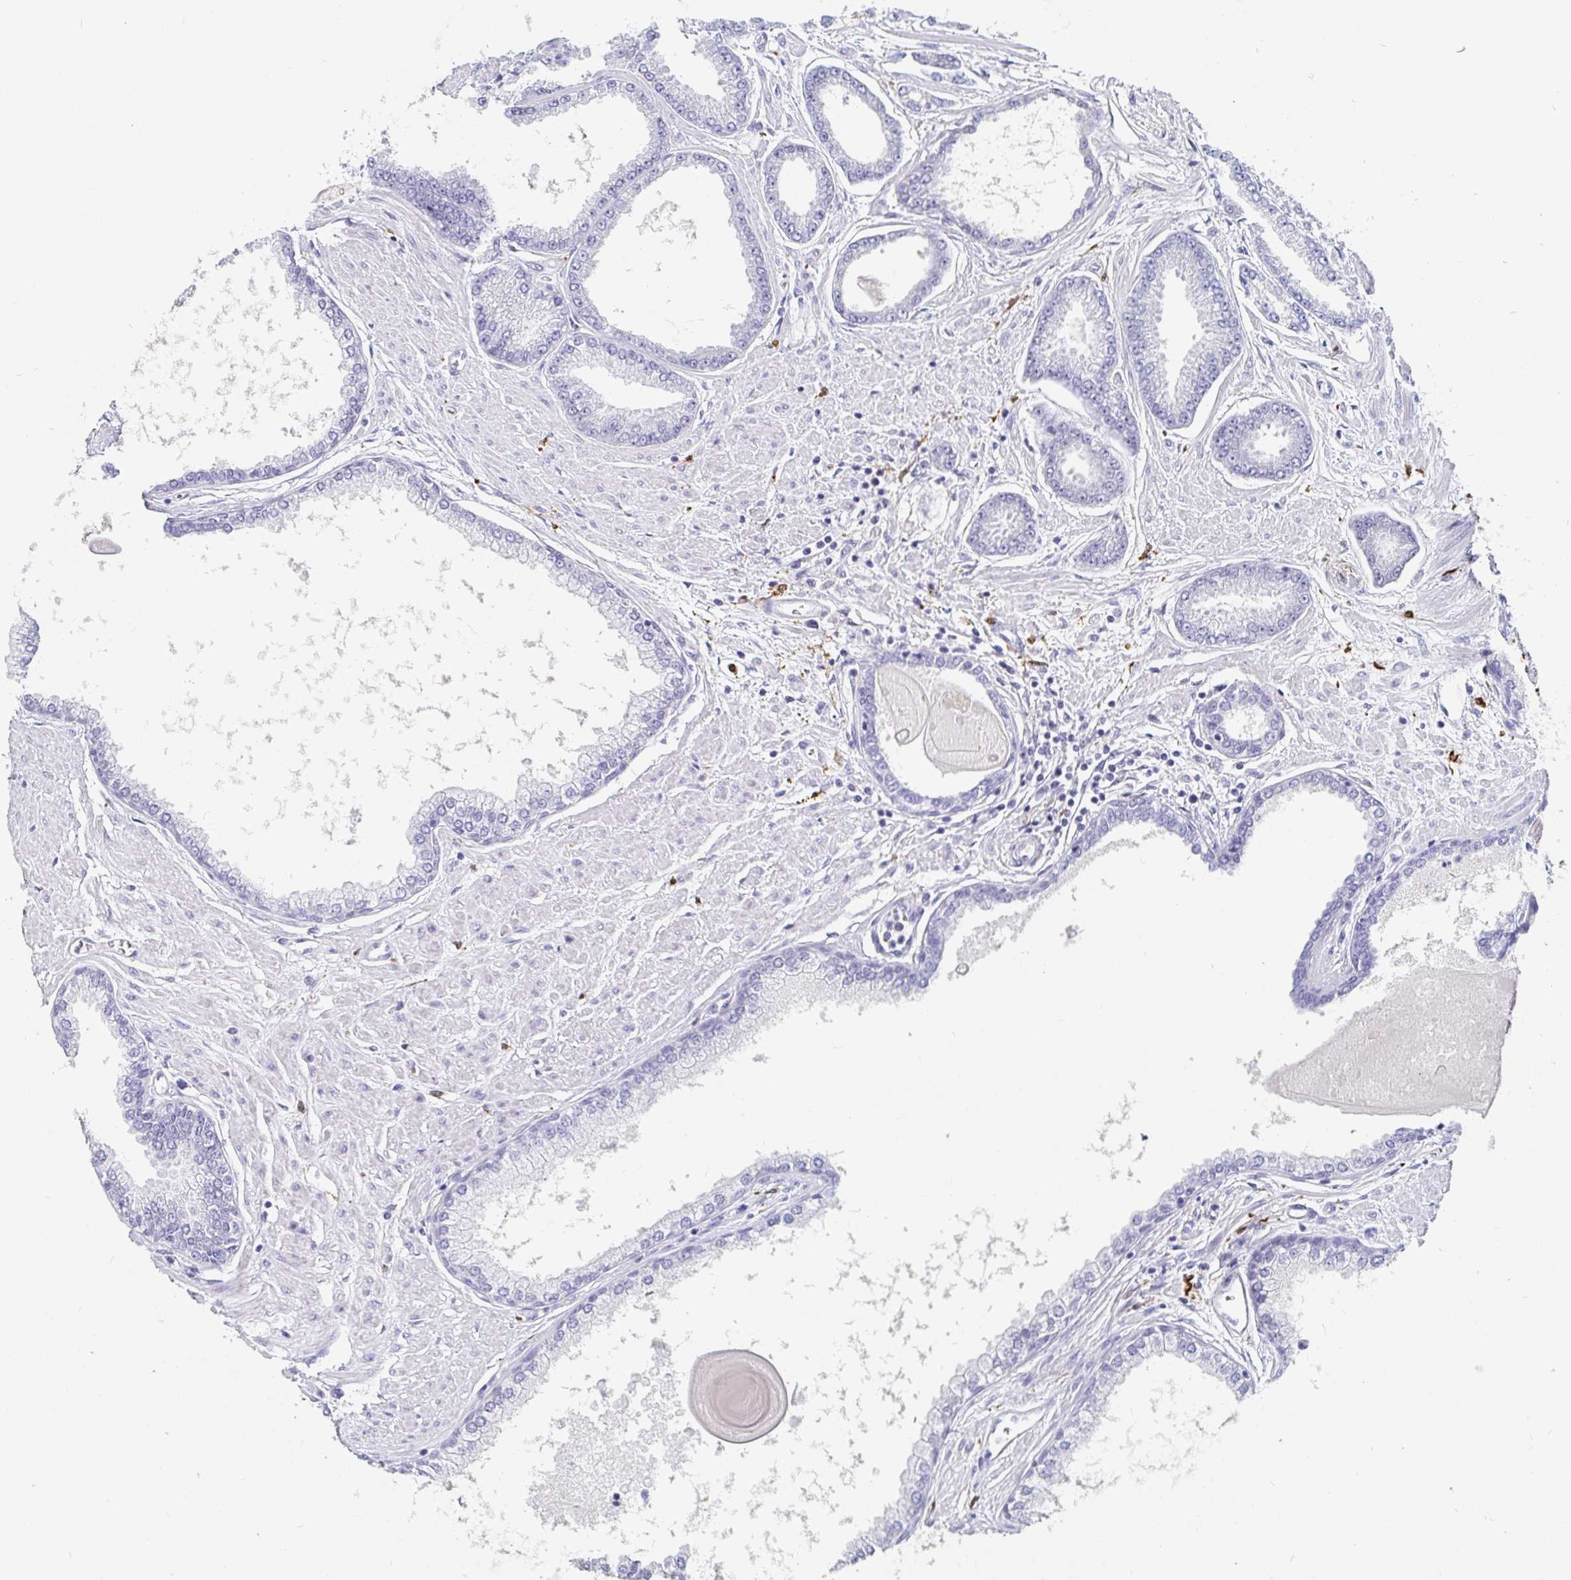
{"staining": {"intensity": "negative", "quantity": "none", "location": "none"}, "tissue": "prostate cancer", "cell_type": "Tumor cells", "image_type": "cancer", "snomed": [{"axis": "morphology", "description": "Adenocarcinoma, Low grade"}, {"axis": "topography", "description": "Prostate"}], "caption": "Immunohistochemistry (IHC) of human prostate cancer reveals no staining in tumor cells.", "gene": "OR2A4", "patient": {"sex": "male", "age": 67}}